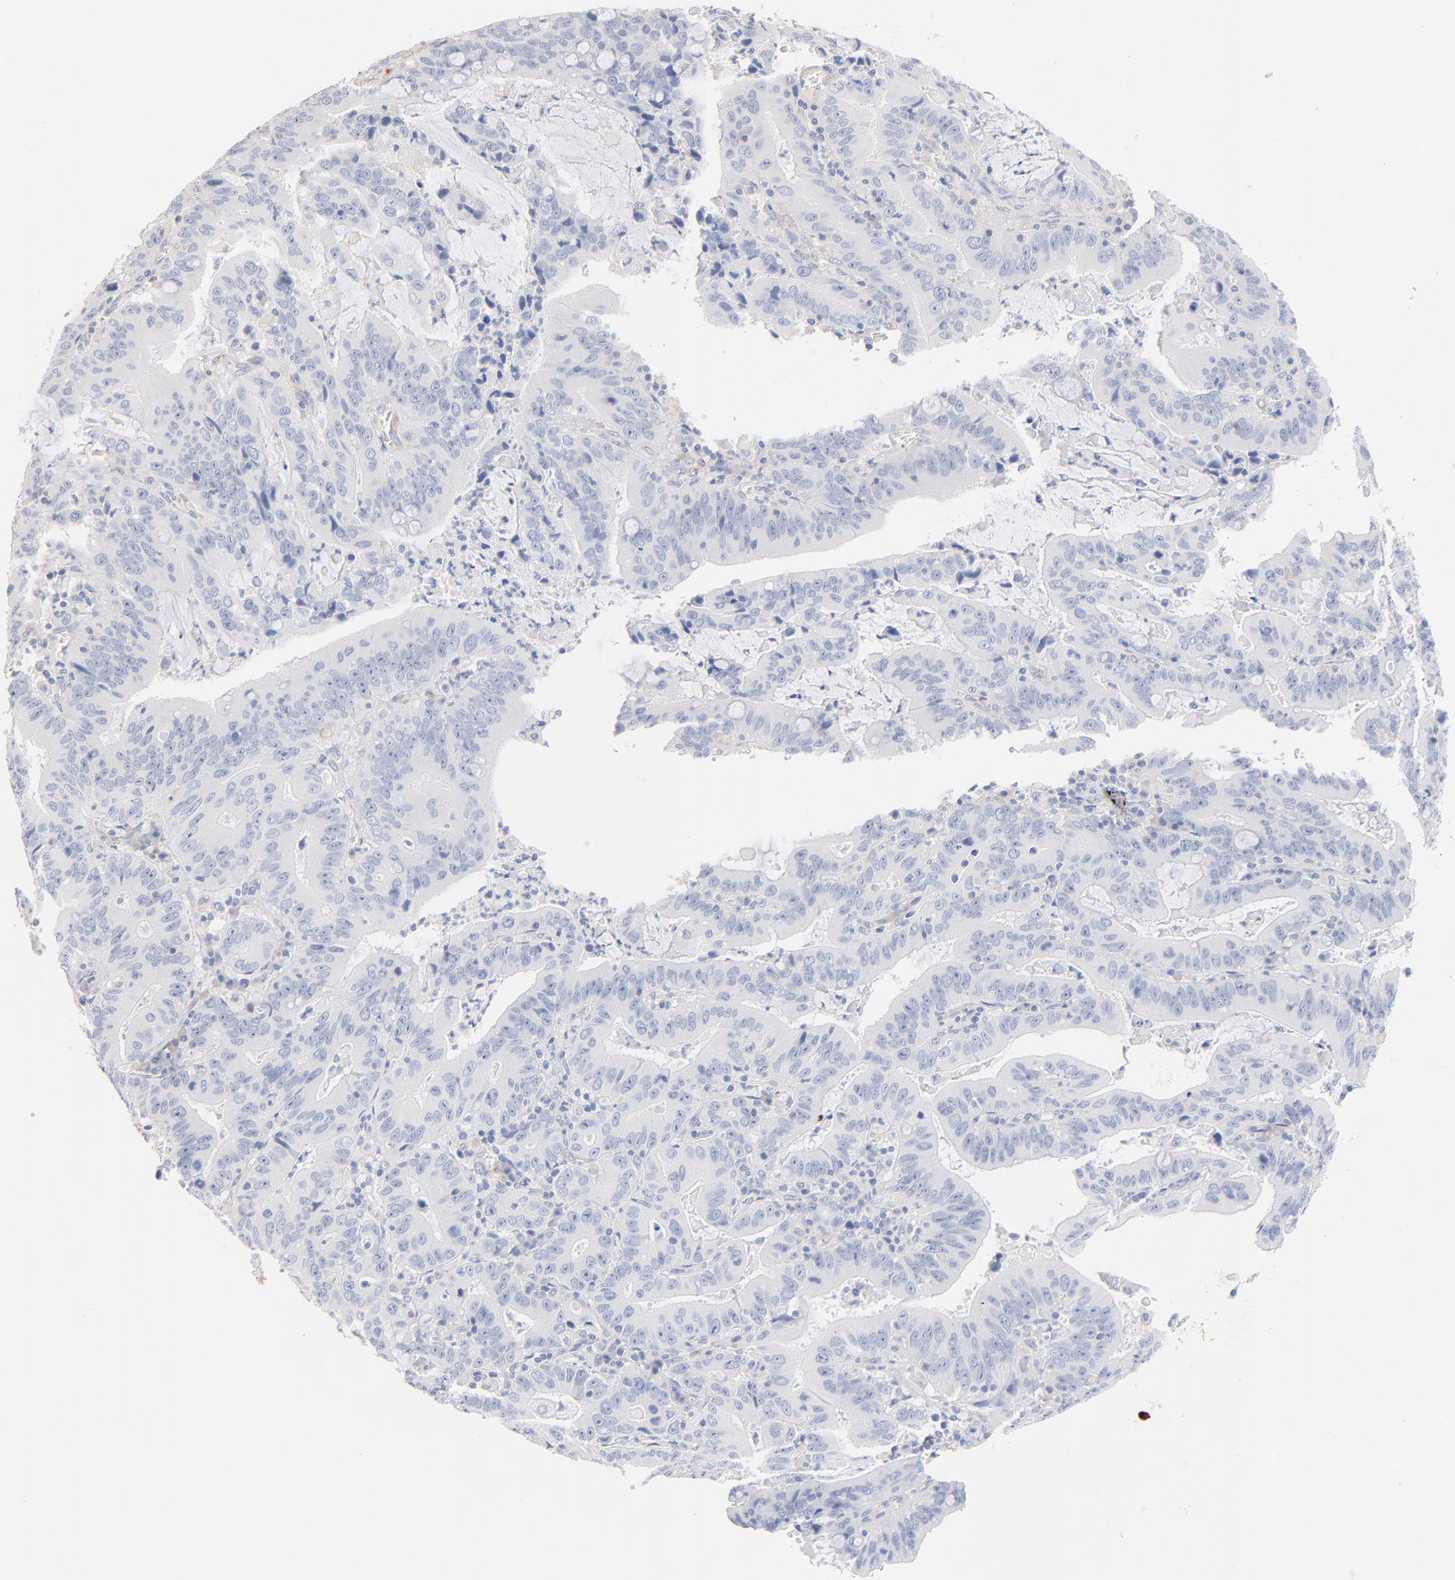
{"staining": {"intensity": "negative", "quantity": "none", "location": "none"}, "tissue": "stomach cancer", "cell_type": "Tumor cells", "image_type": "cancer", "snomed": [{"axis": "morphology", "description": "Adenocarcinoma, NOS"}, {"axis": "topography", "description": "Stomach, upper"}], "caption": "This is an IHC histopathology image of human stomach cancer. There is no staining in tumor cells.", "gene": "ITGA8", "patient": {"sex": "male", "age": 63}}